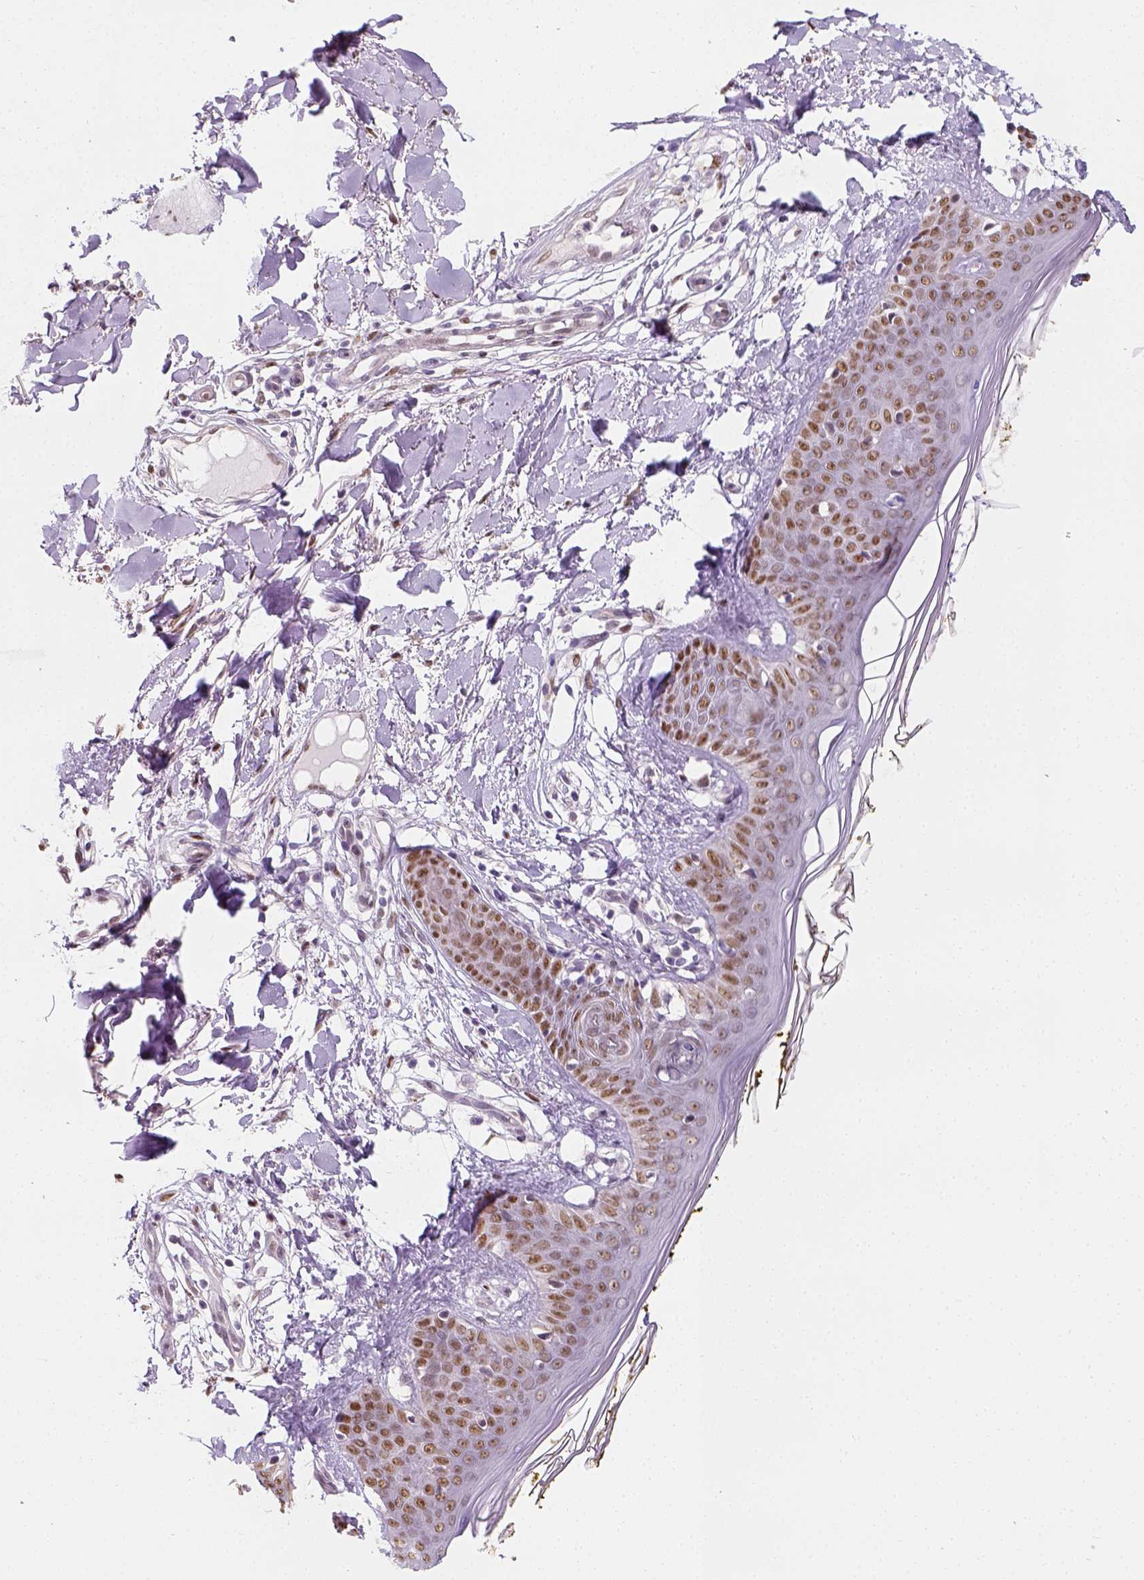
{"staining": {"intensity": "moderate", "quantity": ">75%", "location": "nuclear"}, "tissue": "skin", "cell_type": "Fibroblasts", "image_type": "normal", "snomed": [{"axis": "morphology", "description": "Normal tissue, NOS"}, {"axis": "topography", "description": "Skin"}], "caption": "Protein expression analysis of benign skin reveals moderate nuclear positivity in approximately >75% of fibroblasts.", "gene": "C1orf112", "patient": {"sex": "female", "age": 34}}